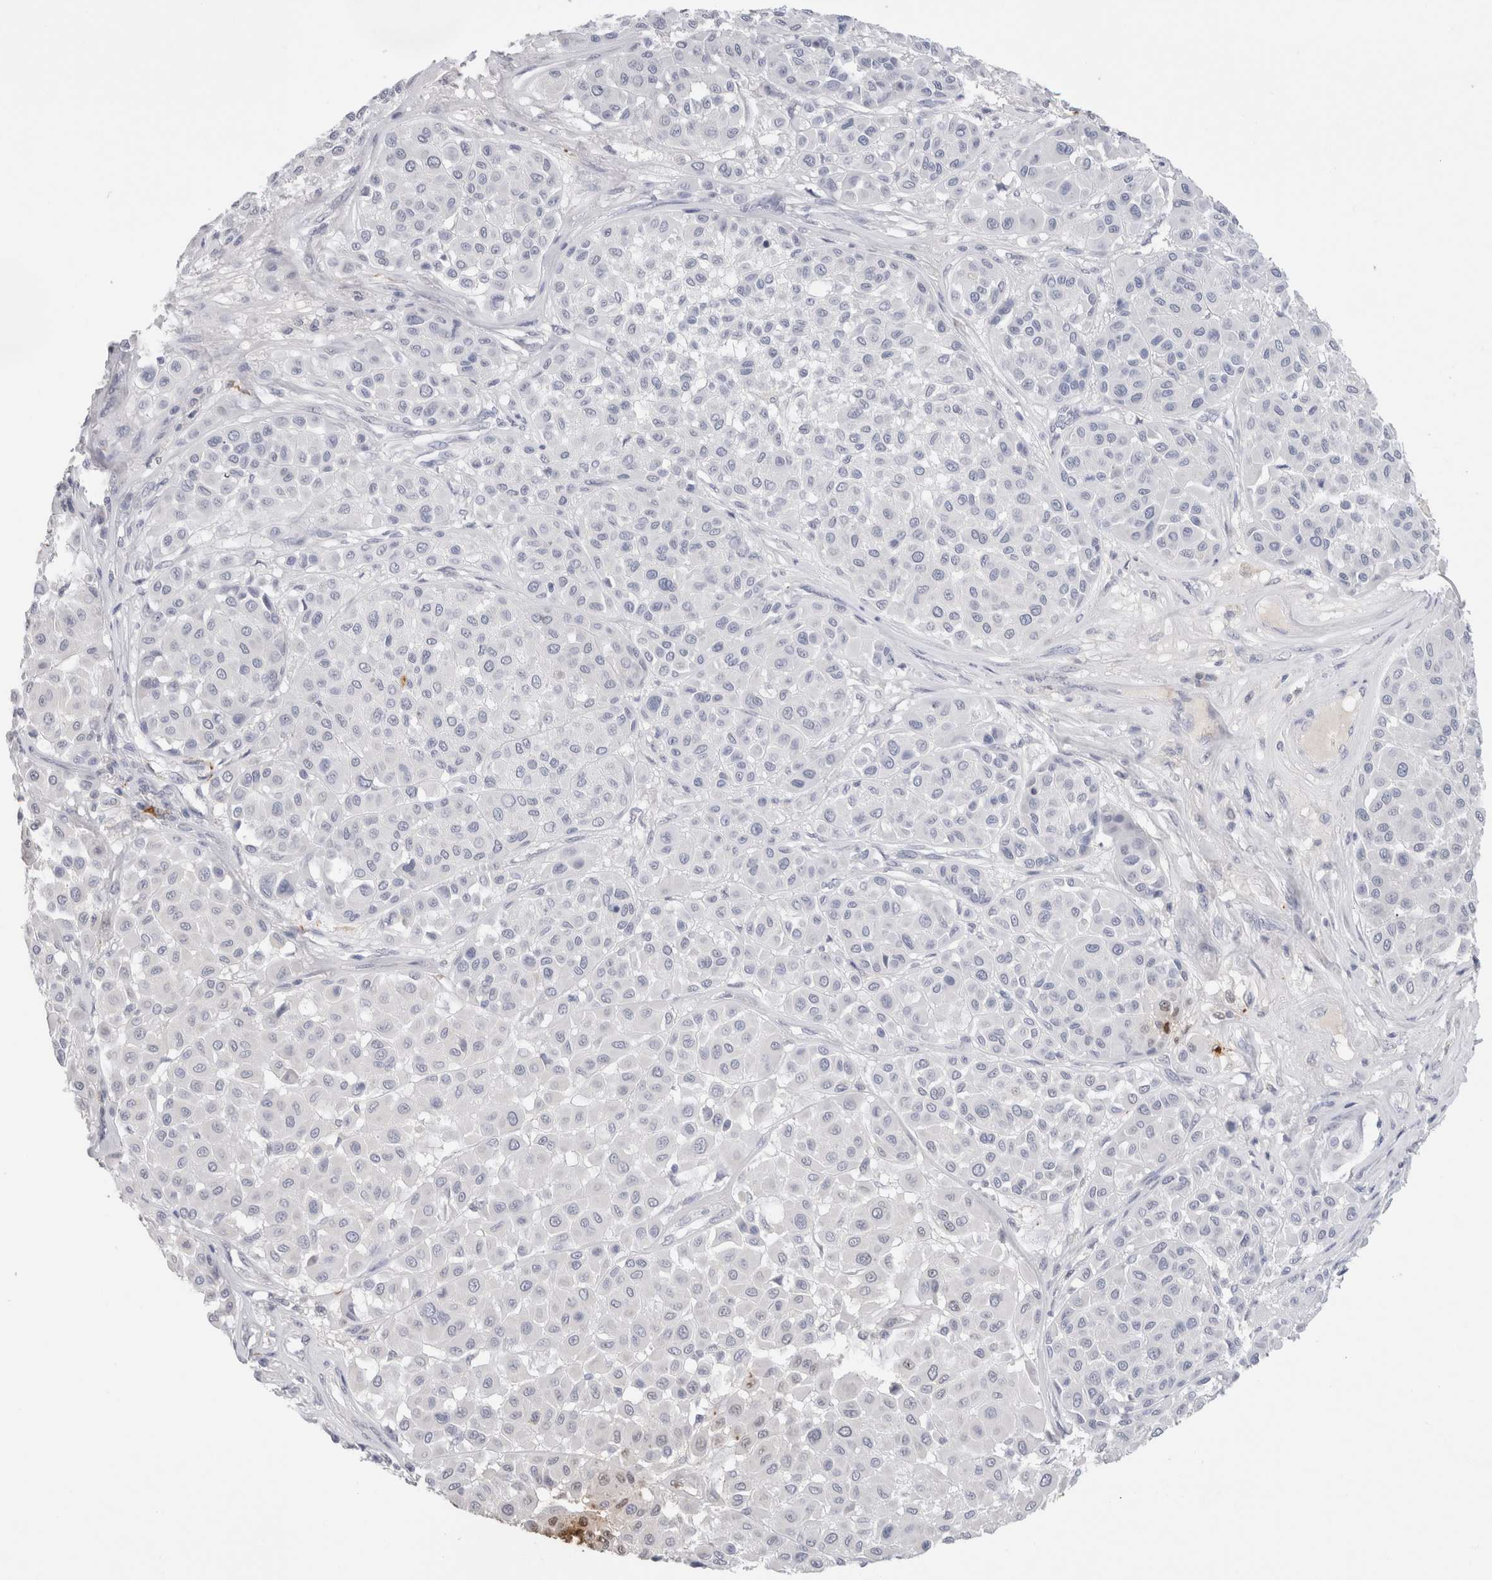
{"staining": {"intensity": "negative", "quantity": "none", "location": "none"}, "tissue": "melanoma", "cell_type": "Tumor cells", "image_type": "cancer", "snomed": [{"axis": "morphology", "description": "Malignant melanoma, Metastatic site"}, {"axis": "topography", "description": "Soft tissue"}], "caption": "This image is of malignant melanoma (metastatic site) stained with immunohistochemistry (IHC) to label a protein in brown with the nuclei are counter-stained blue. There is no staining in tumor cells.", "gene": "LAMP3", "patient": {"sex": "male", "age": 41}}